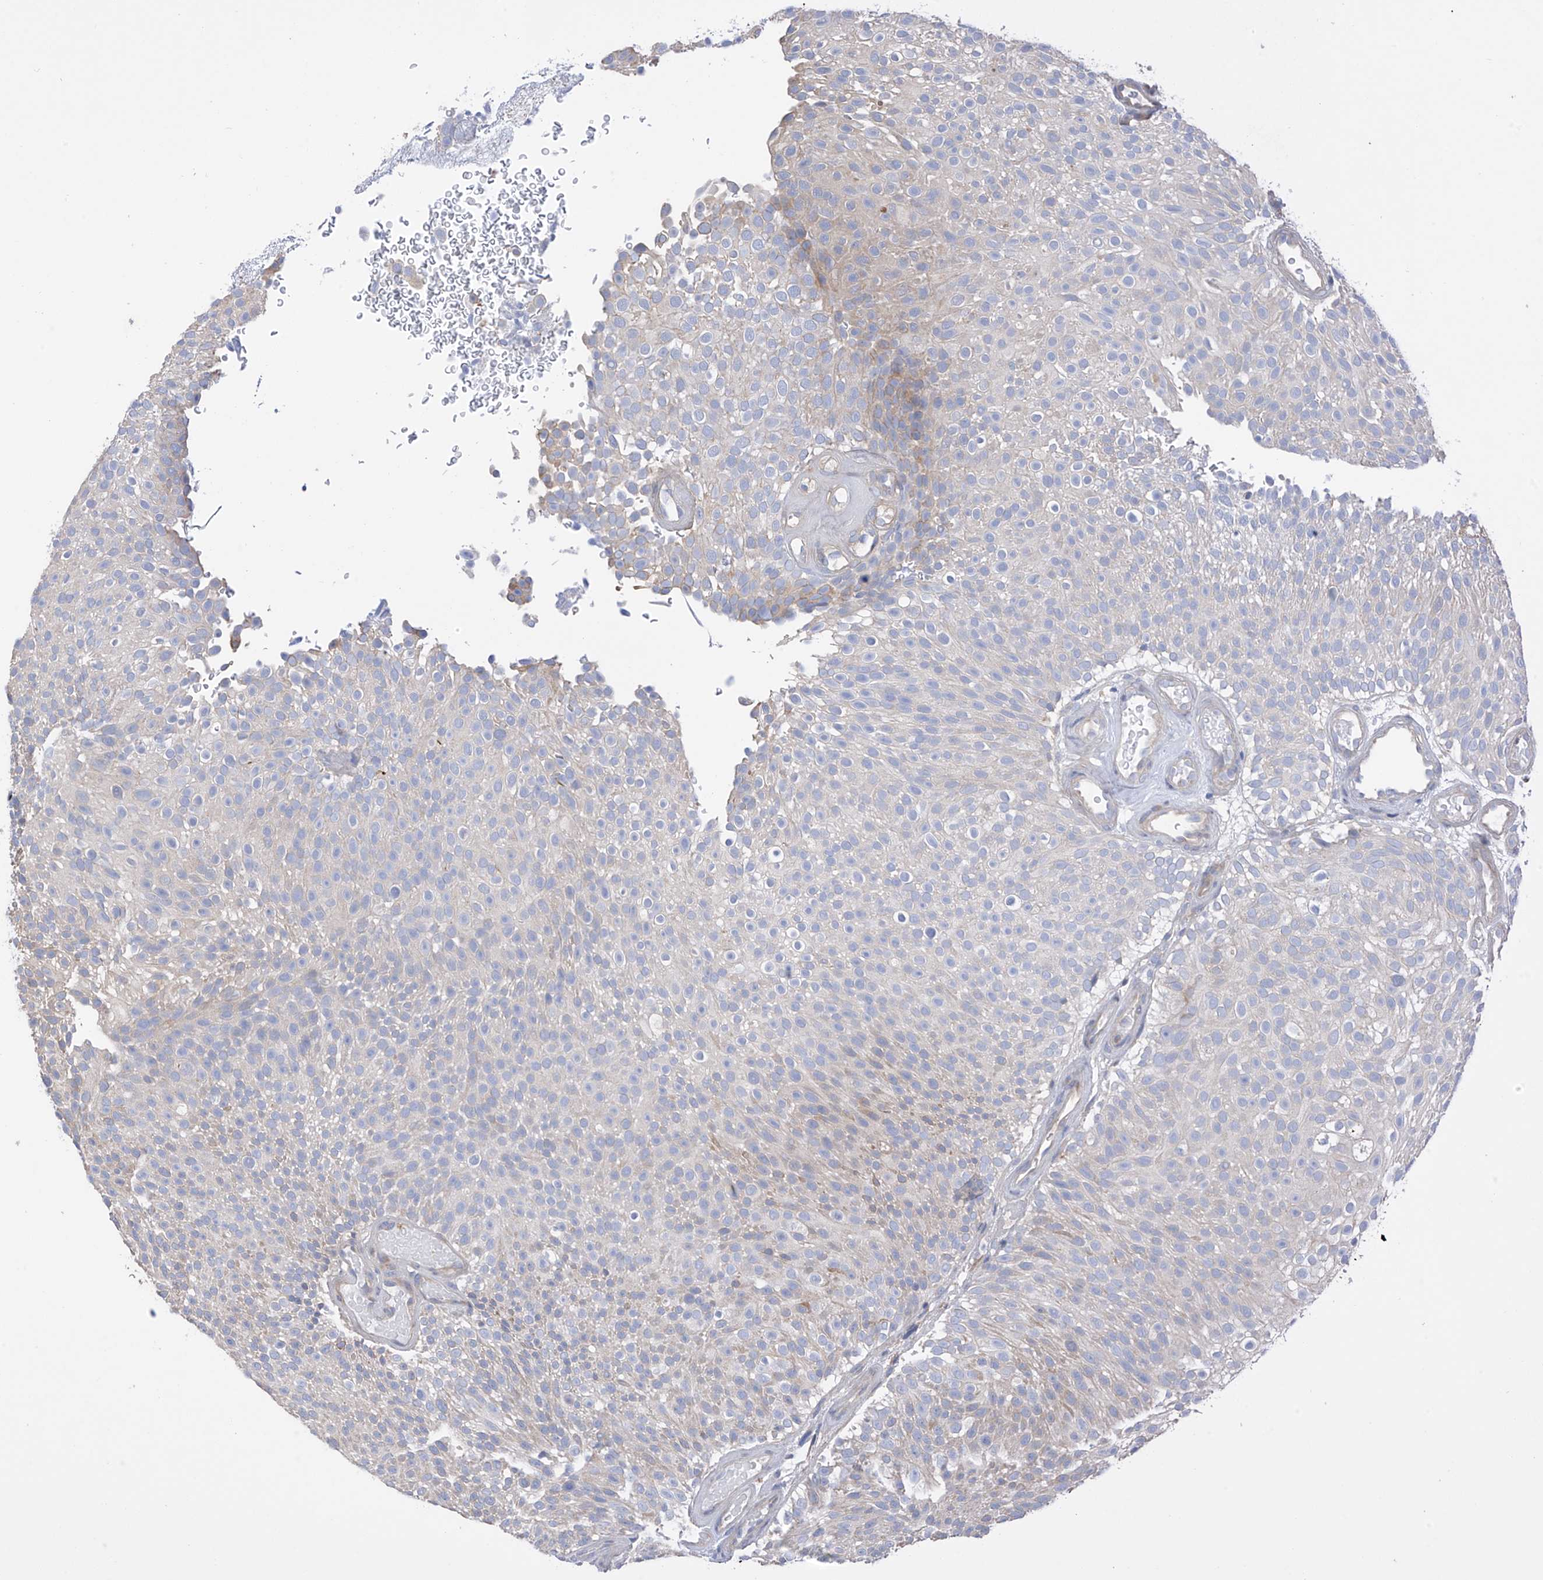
{"staining": {"intensity": "negative", "quantity": "none", "location": "none"}, "tissue": "urothelial cancer", "cell_type": "Tumor cells", "image_type": "cancer", "snomed": [{"axis": "morphology", "description": "Urothelial carcinoma, Low grade"}, {"axis": "topography", "description": "Urinary bladder"}], "caption": "The photomicrograph shows no significant positivity in tumor cells of urothelial carcinoma (low-grade).", "gene": "REC8", "patient": {"sex": "male", "age": 78}}